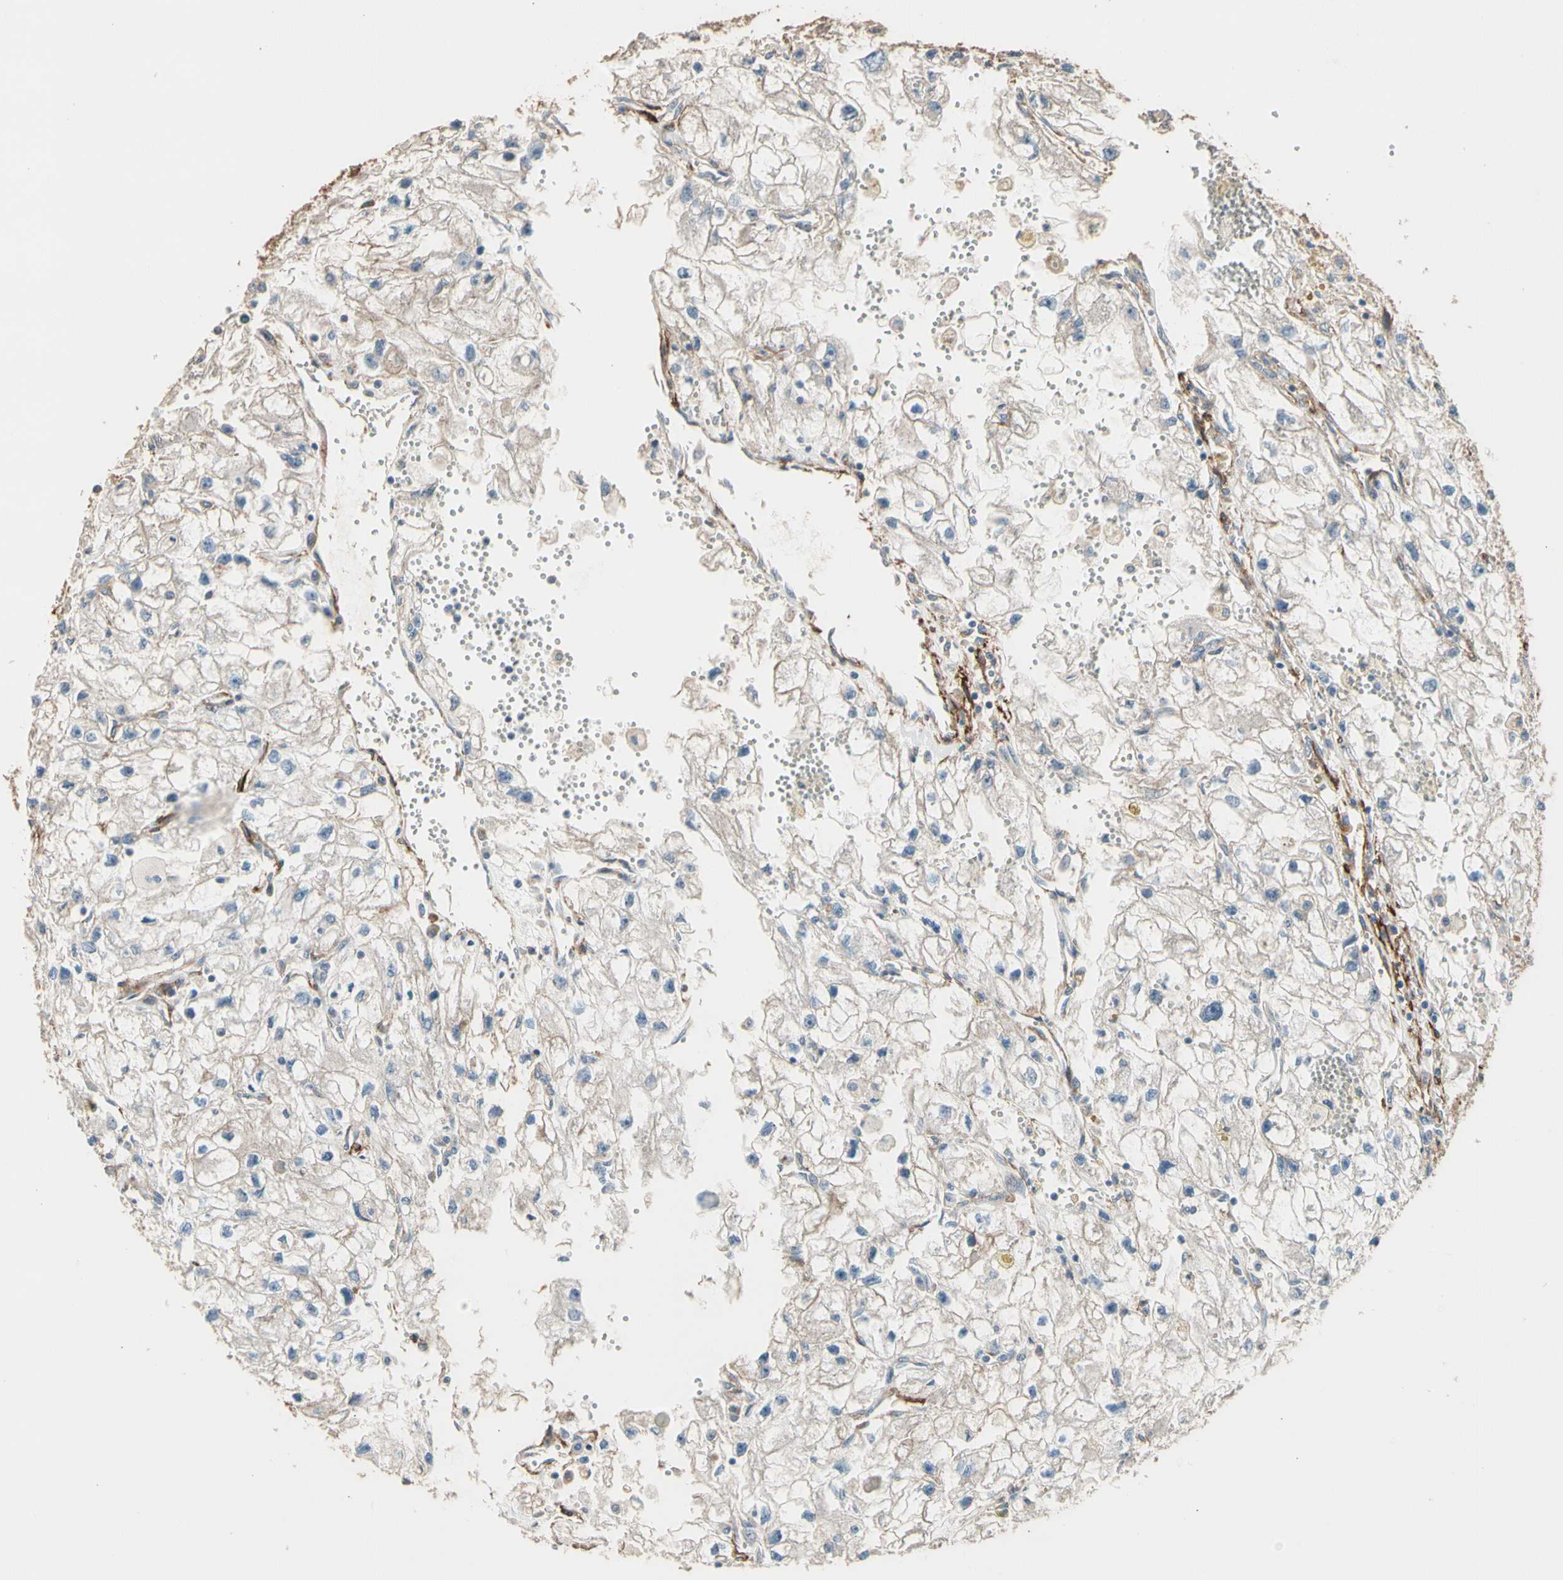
{"staining": {"intensity": "weak", "quantity": "<25%", "location": "cytoplasmic/membranous"}, "tissue": "renal cancer", "cell_type": "Tumor cells", "image_type": "cancer", "snomed": [{"axis": "morphology", "description": "Adenocarcinoma, NOS"}, {"axis": "topography", "description": "Kidney"}], "caption": "Renal cancer was stained to show a protein in brown. There is no significant expression in tumor cells. The staining was performed using DAB (3,3'-diaminobenzidine) to visualize the protein expression in brown, while the nuclei were stained in blue with hematoxylin (Magnification: 20x).", "gene": "SUSD2", "patient": {"sex": "female", "age": 70}}